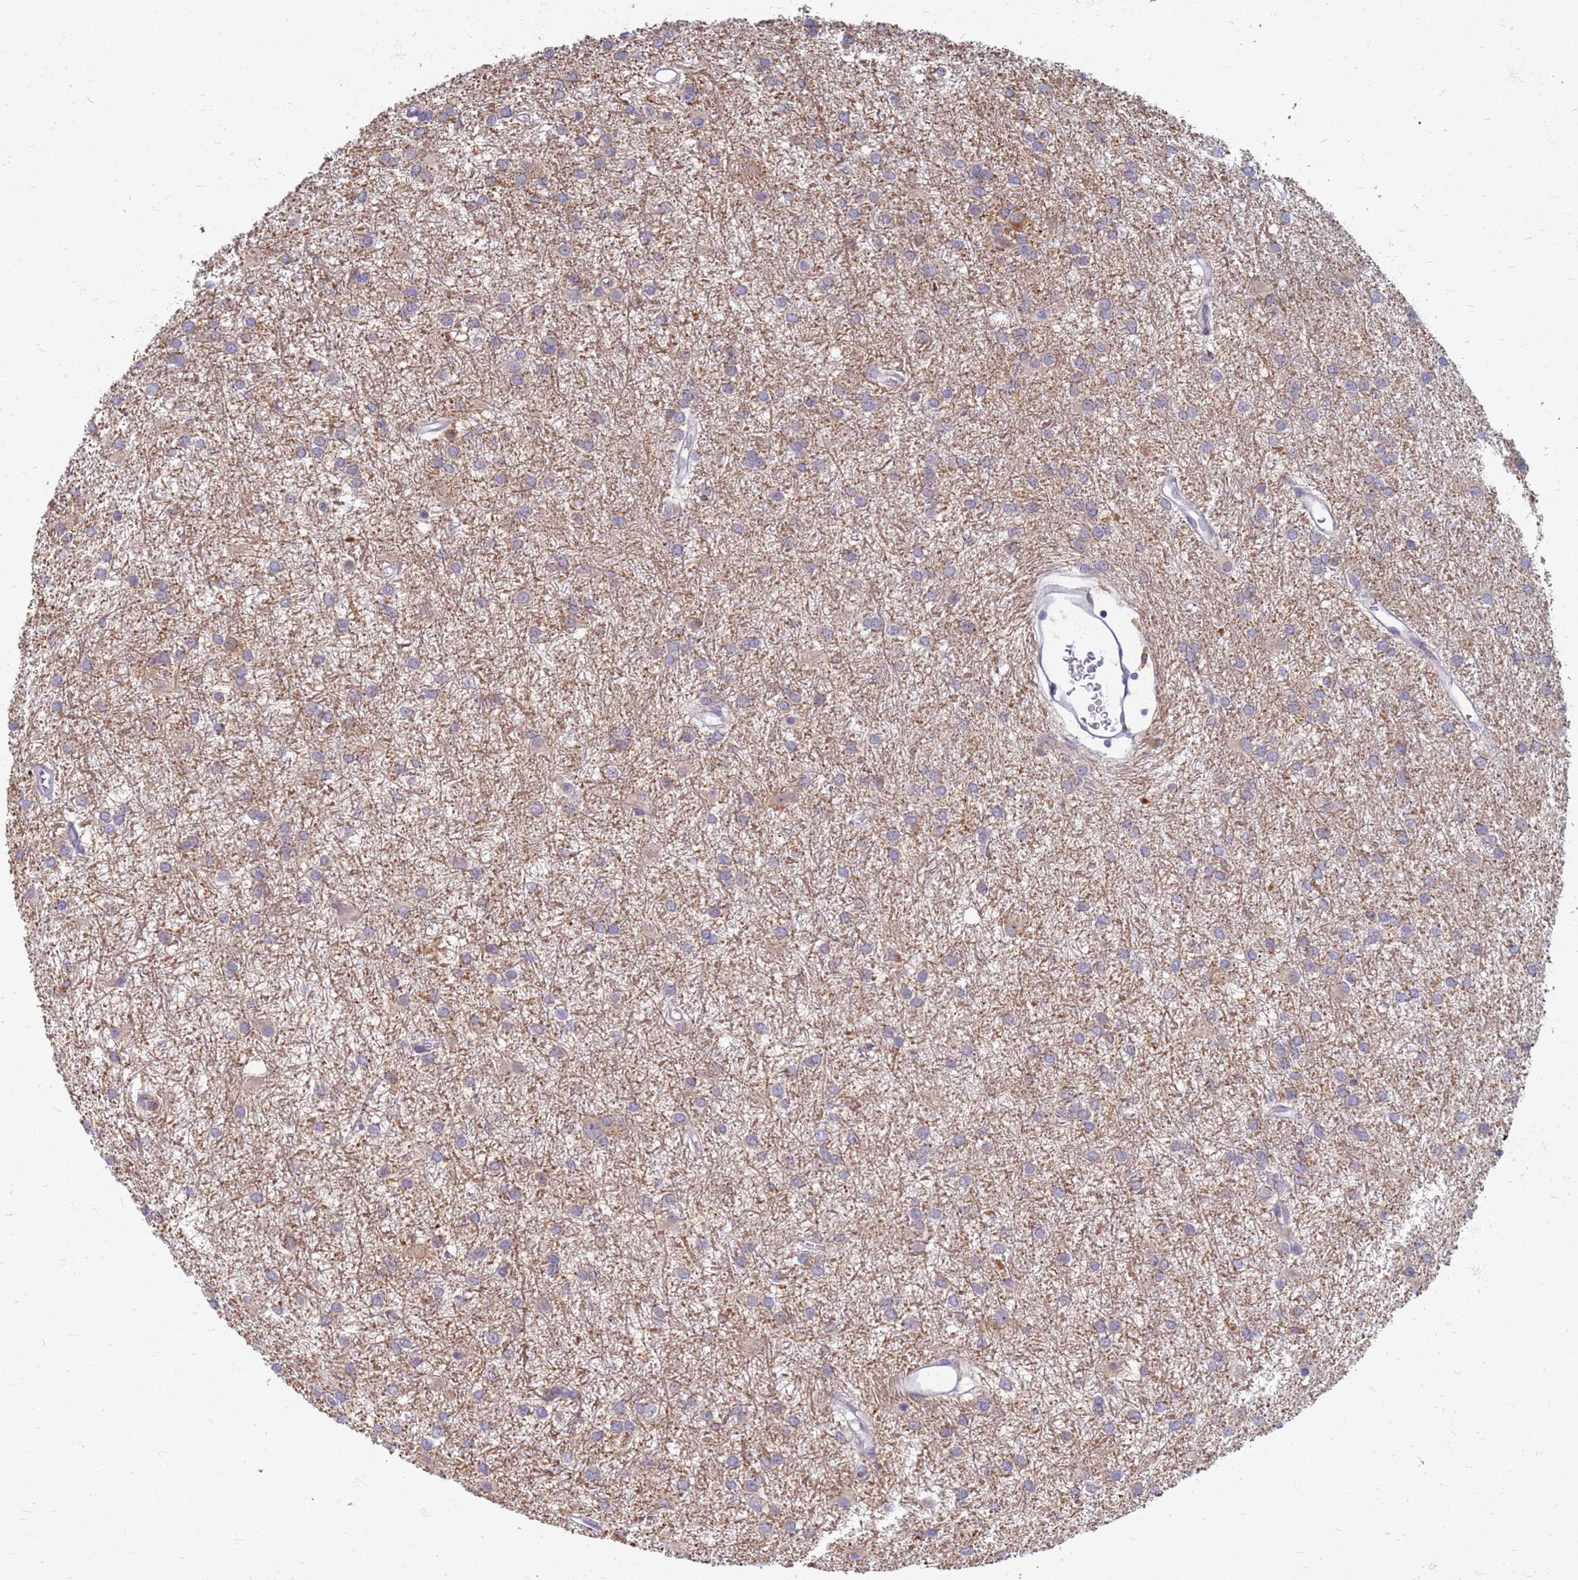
{"staining": {"intensity": "weak", "quantity": "25%-75%", "location": "cytoplasmic/membranous"}, "tissue": "glioma", "cell_type": "Tumor cells", "image_type": "cancer", "snomed": [{"axis": "morphology", "description": "Glioma, malignant, High grade"}, {"axis": "topography", "description": "Brain"}], "caption": "Brown immunohistochemical staining in human malignant glioma (high-grade) demonstrates weak cytoplasmic/membranous positivity in about 25%-75% of tumor cells.", "gene": "ATP6V1E1", "patient": {"sex": "female", "age": 50}}